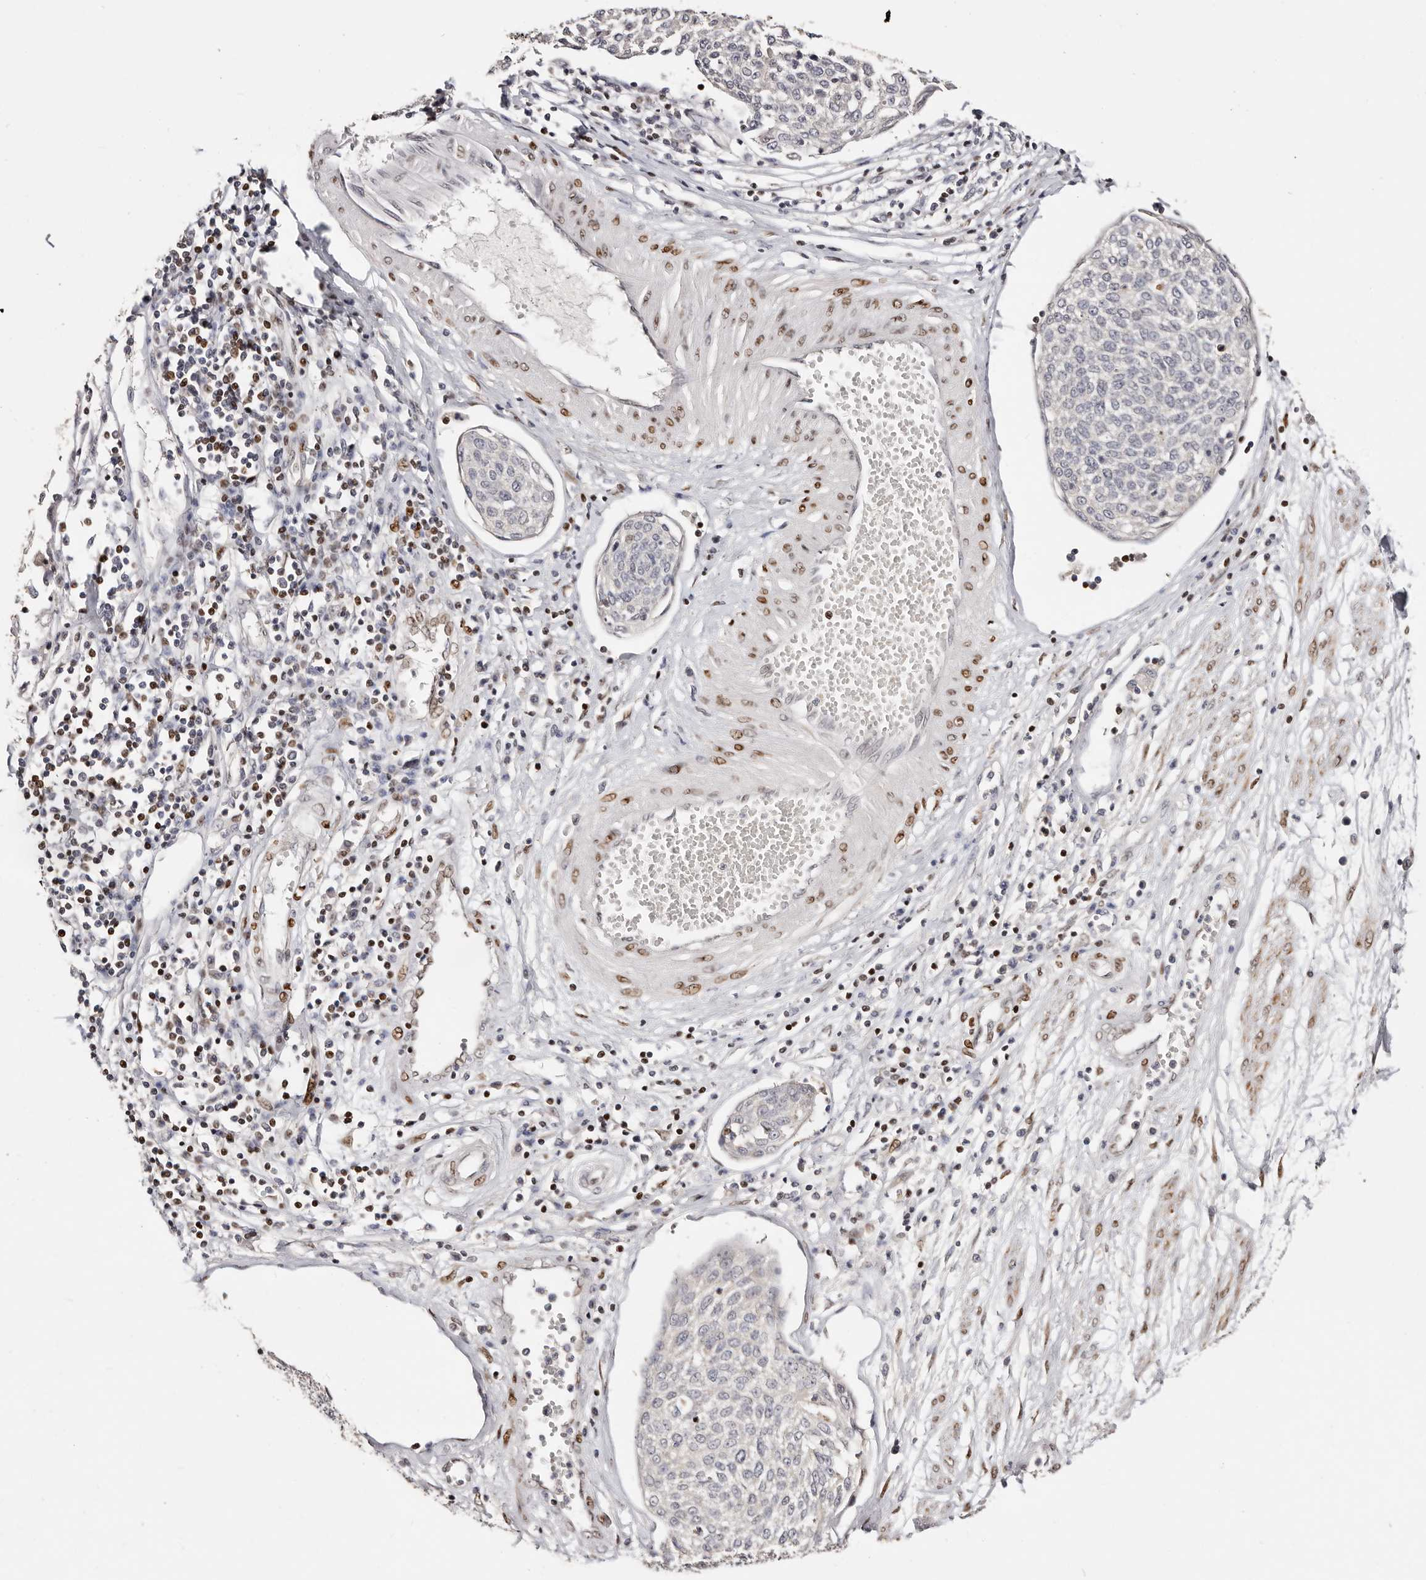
{"staining": {"intensity": "negative", "quantity": "none", "location": "none"}, "tissue": "cervical cancer", "cell_type": "Tumor cells", "image_type": "cancer", "snomed": [{"axis": "morphology", "description": "Squamous cell carcinoma, NOS"}, {"axis": "topography", "description": "Cervix"}], "caption": "Immunohistochemistry histopathology image of human cervical cancer stained for a protein (brown), which demonstrates no positivity in tumor cells.", "gene": "IQGAP3", "patient": {"sex": "female", "age": 34}}